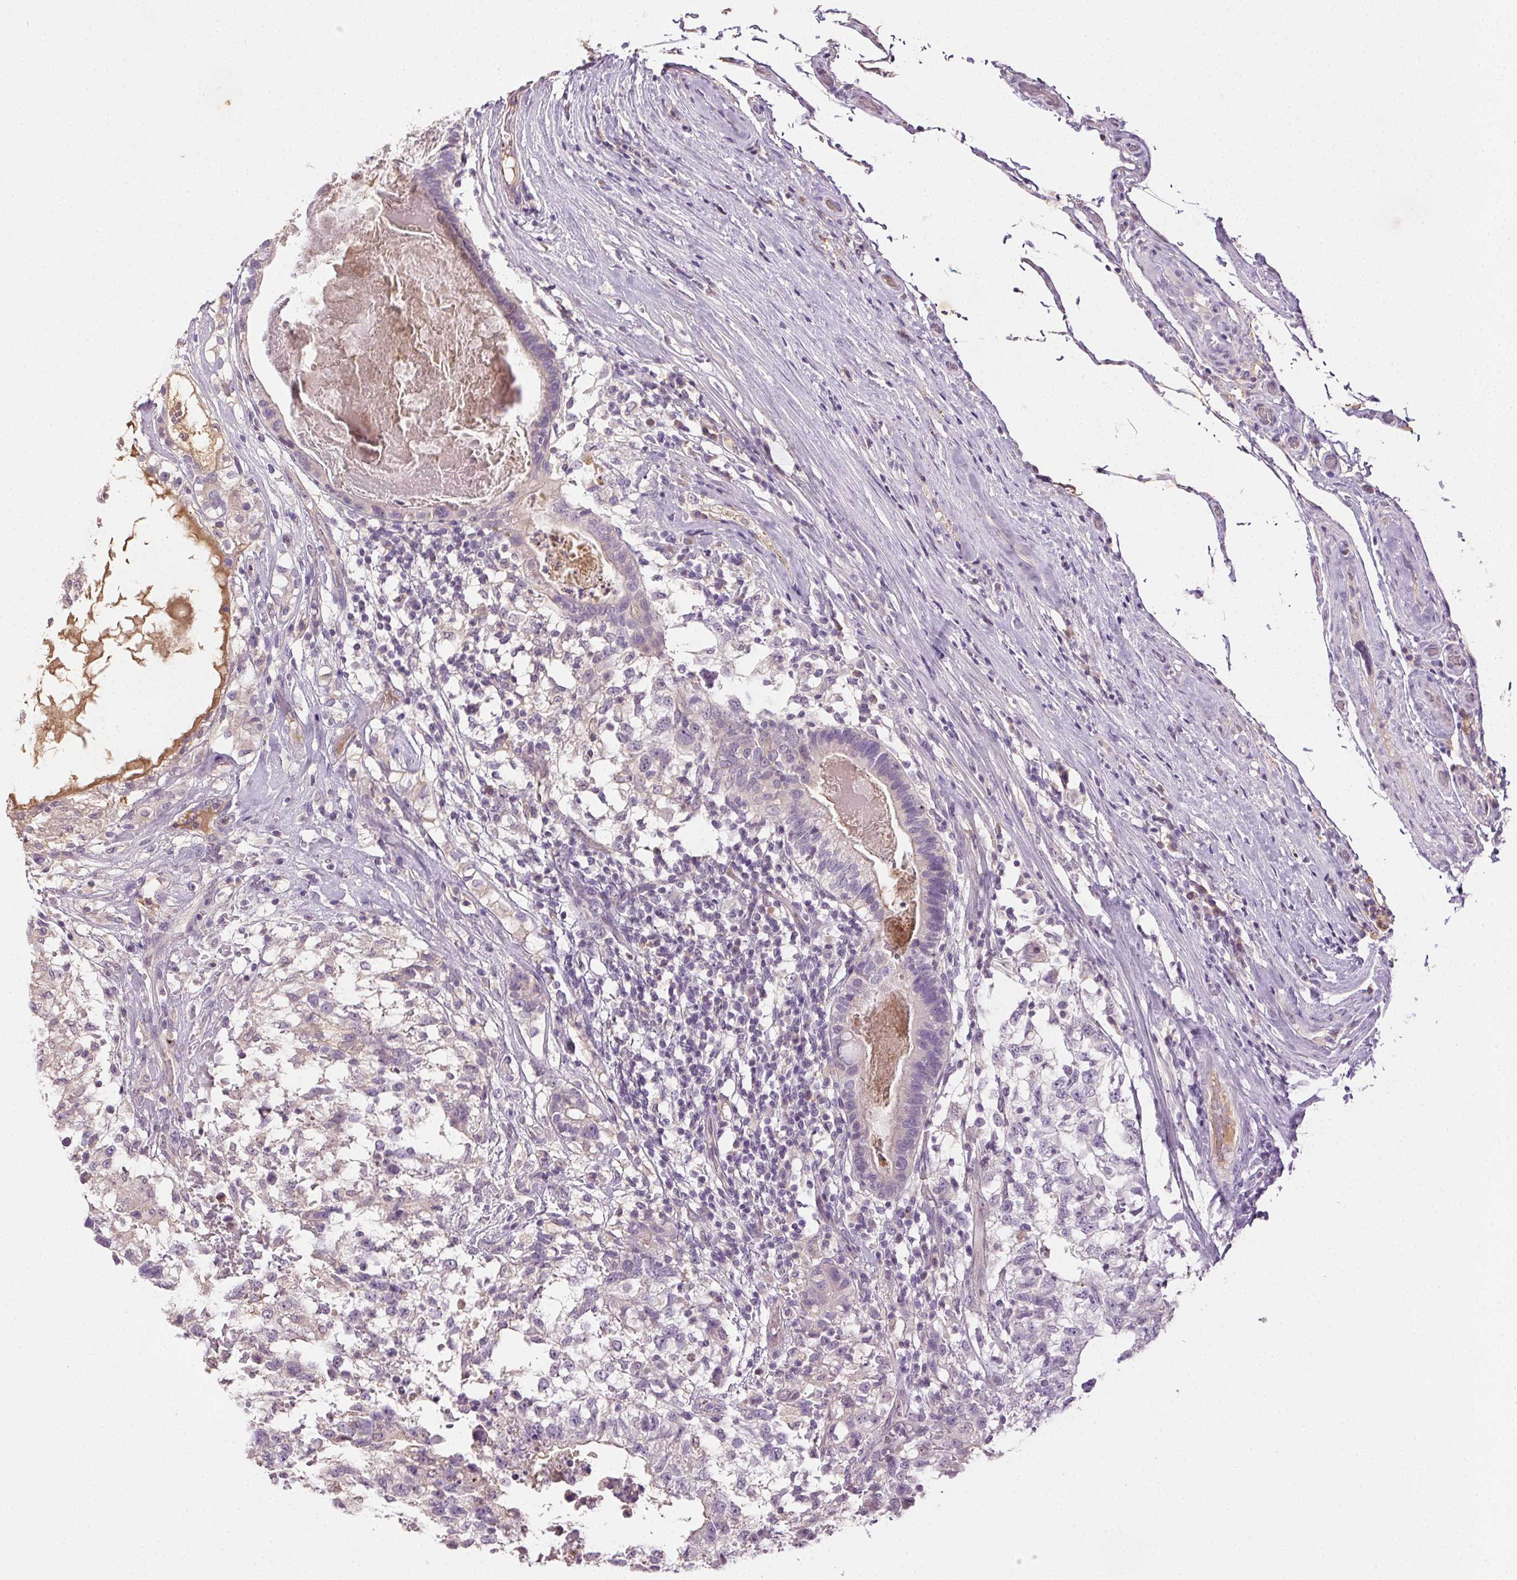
{"staining": {"intensity": "negative", "quantity": "none", "location": "none"}, "tissue": "testis cancer", "cell_type": "Tumor cells", "image_type": "cancer", "snomed": [{"axis": "morphology", "description": "Seminoma, NOS"}, {"axis": "morphology", "description": "Carcinoma, Embryonal, NOS"}, {"axis": "topography", "description": "Testis"}], "caption": "Immunohistochemistry micrograph of neoplastic tissue: testis cancer stained with DAB (3,3'-diaminobenzidine) displays no significant protein staining in tumor cells.", "gene": "BPIFB2", "patient": {"sex": "male", "age": 41}}